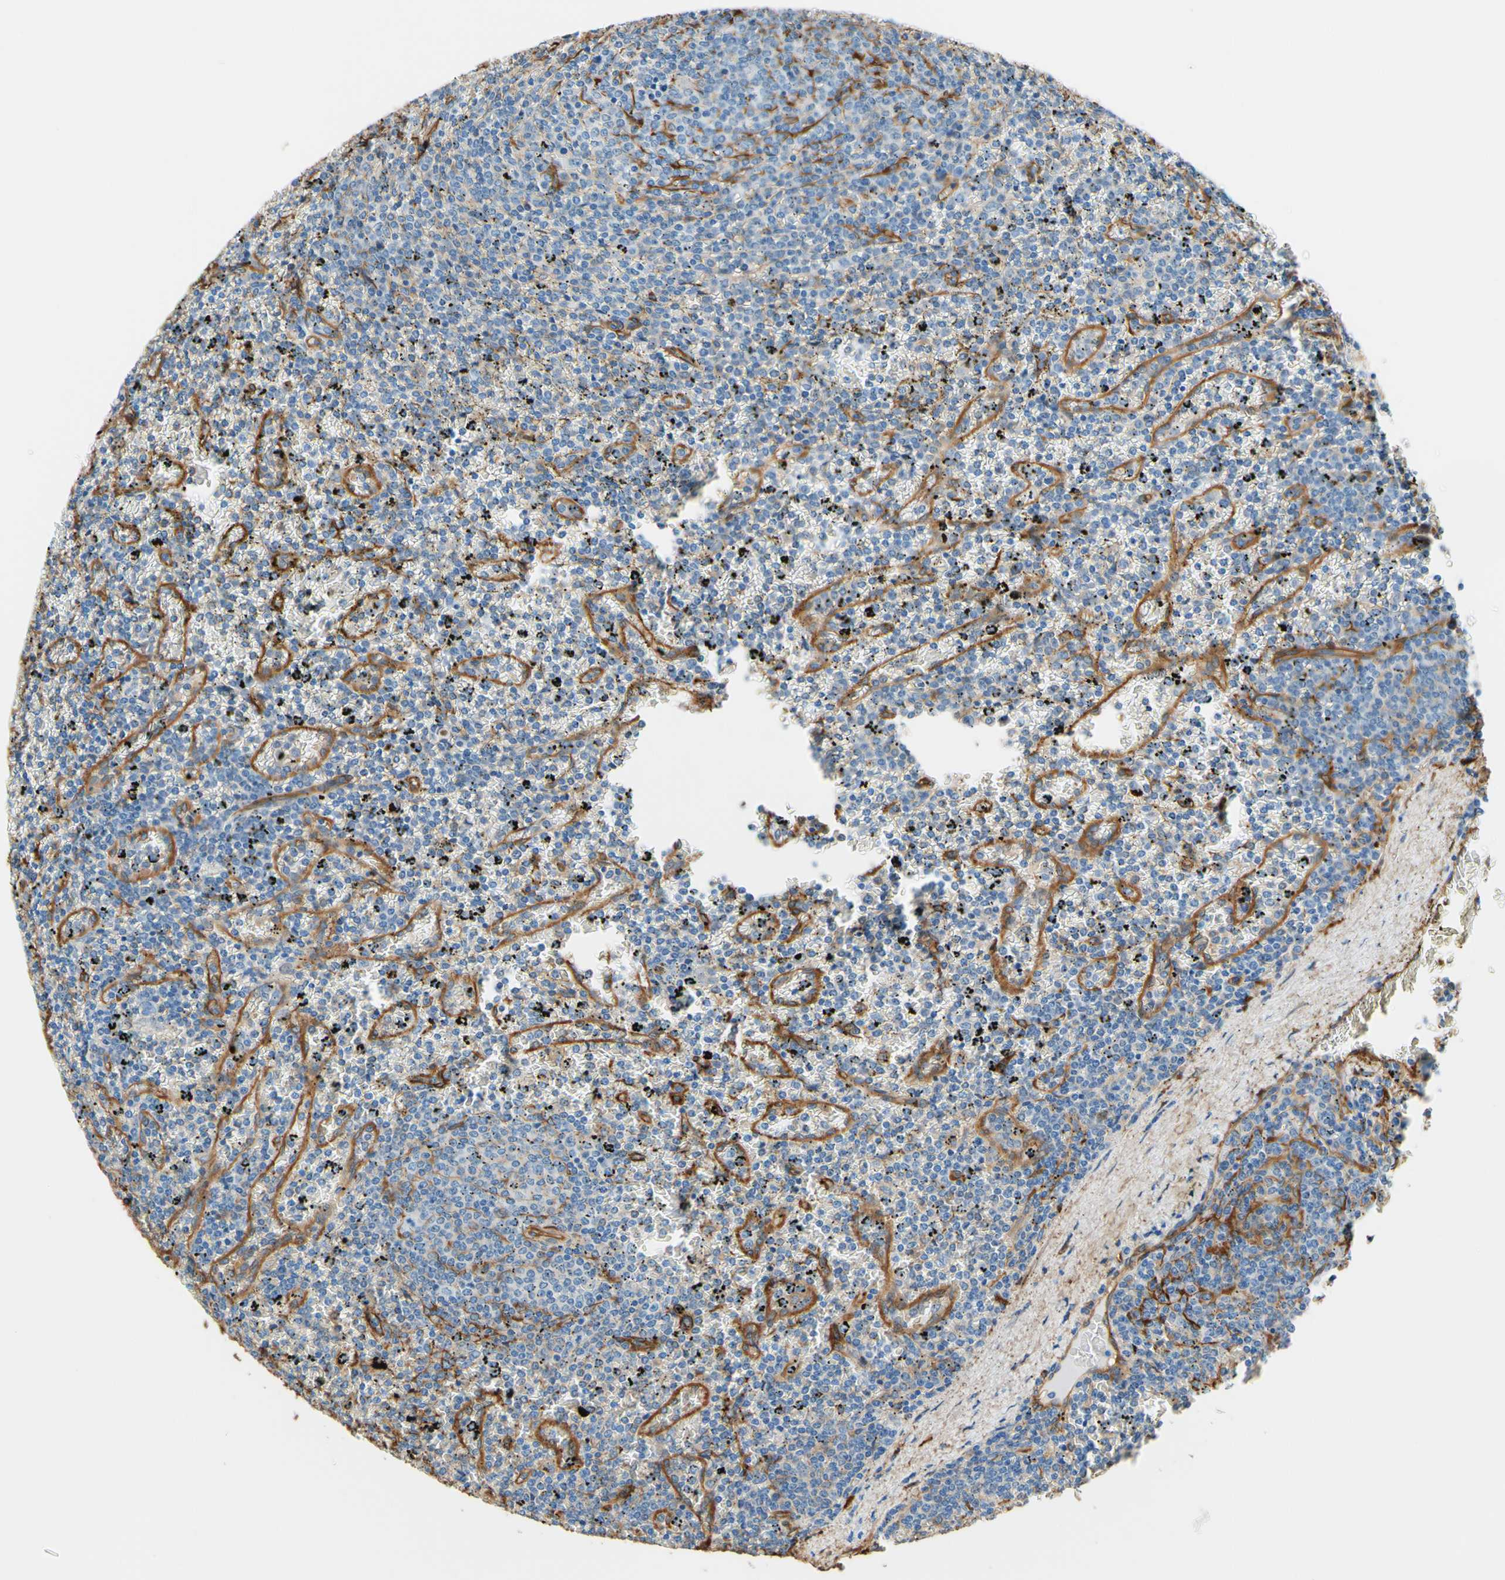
{"staining": {"intensity": "negative", "quantity": "none", "location": "none"}, "tissue": "lymphoma", "cell_type": "Tumor cells", "image_type": "cancer", "snomed": [{"axis": "morphology", "description": "Malignant lymphoma, non-Hodgkin's type, Low grade"}, {"axis": "topography", "description": "Spleen"}], "caption": "Tumor cells show no significant staining in low-grade malignant lymphoma, non-Hodgkin's type.", "gene": "DPYSL3", "patient": {"sex": "female", "age": 77}}